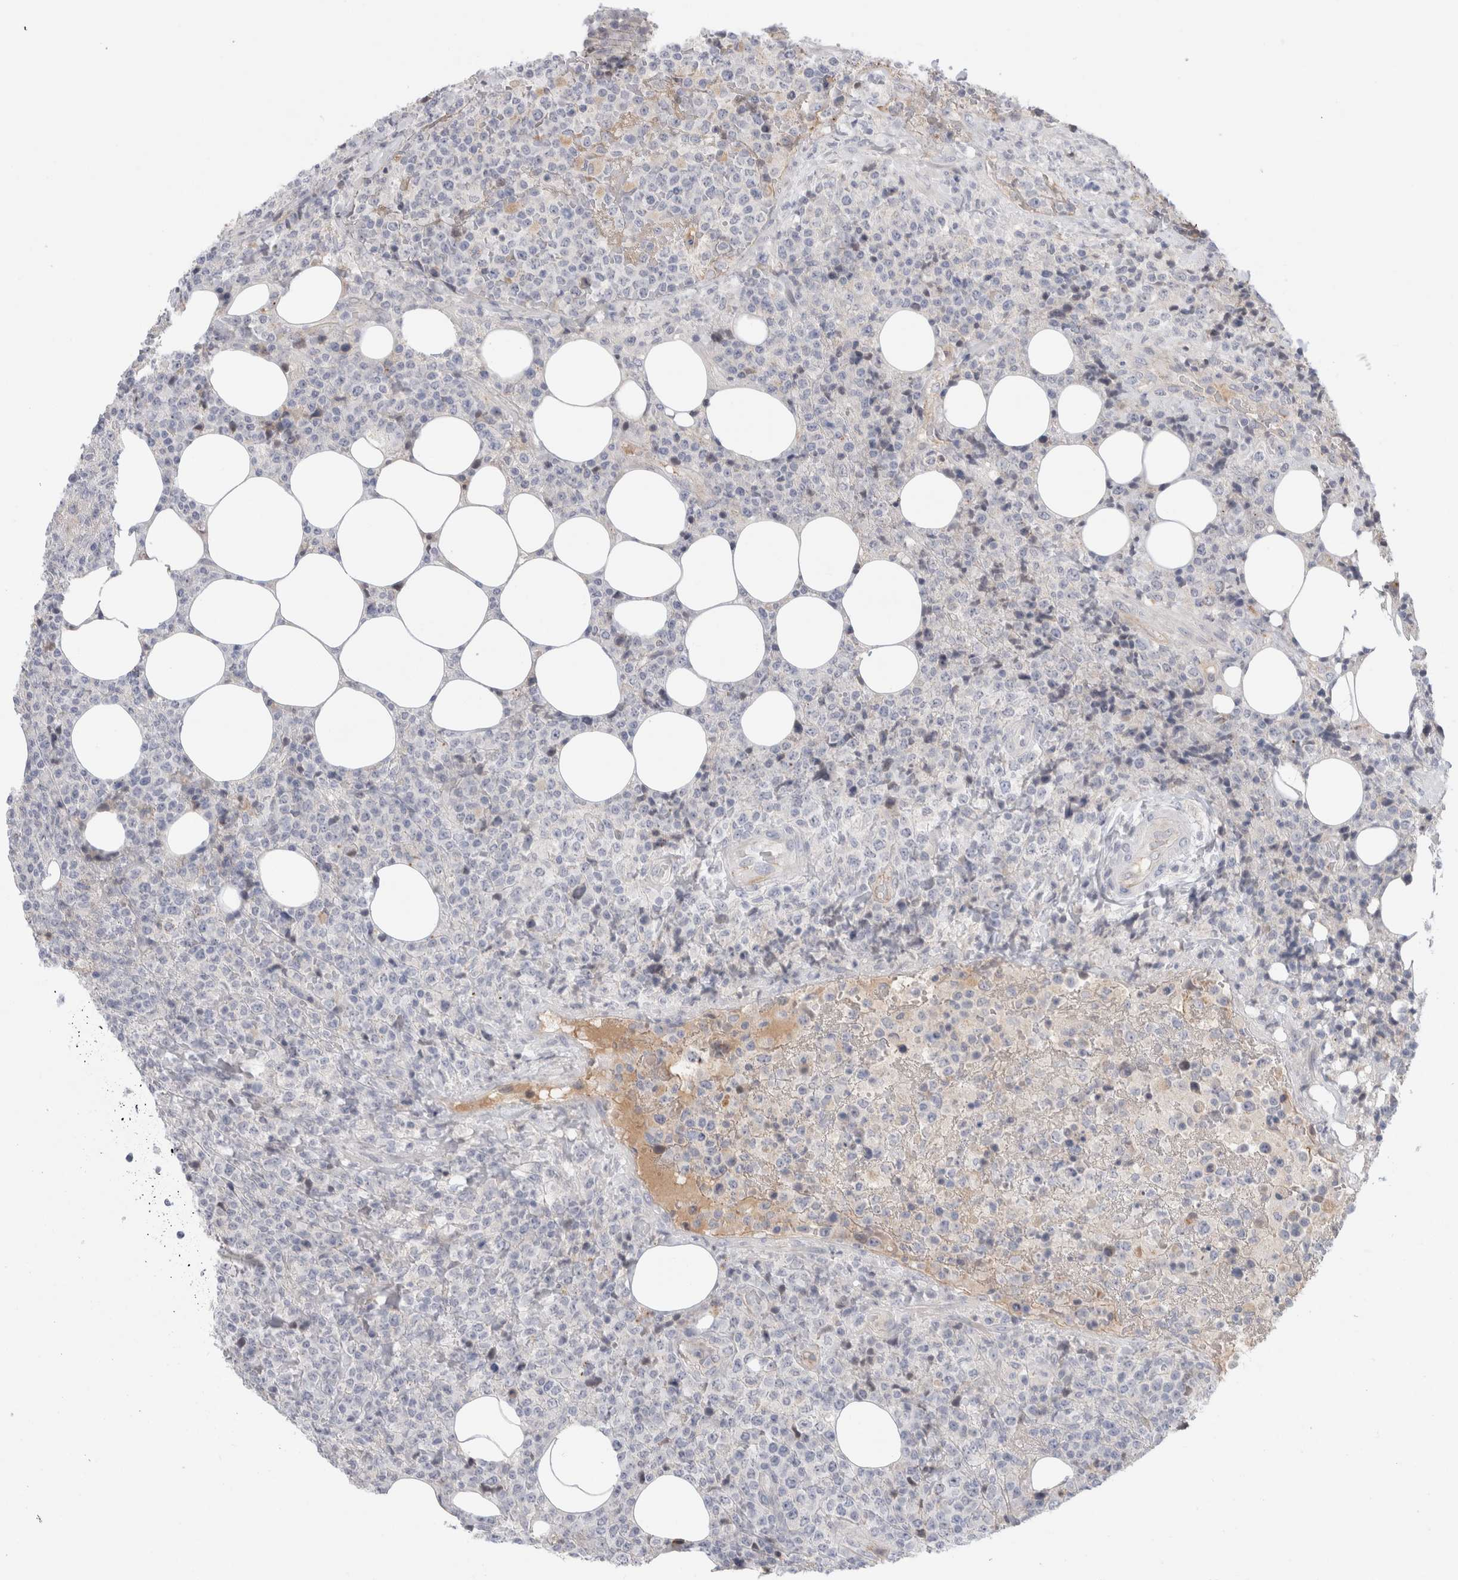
{"staining": {"intensity": "negative", "quantity": "none", "location": "none"}, "tissue": "lymphoma", "cell_type": "Tumor cells", "image_type": "cancer", "snomed": [{"axis": "morphology", "description": "Malignant lymphoma, non-Hodgkin's type, High grade"}, {"axis": "topography", "description": "Lymph node"}], "caption": "The micrograph displays no significant expression in tumor cells of malignant lymphoma, non-Hodgkin's type (high-grade). Nuclei are stained in blue.", "gene": "ANKMY1", "patient": {"sex": "male", "age": 13}}